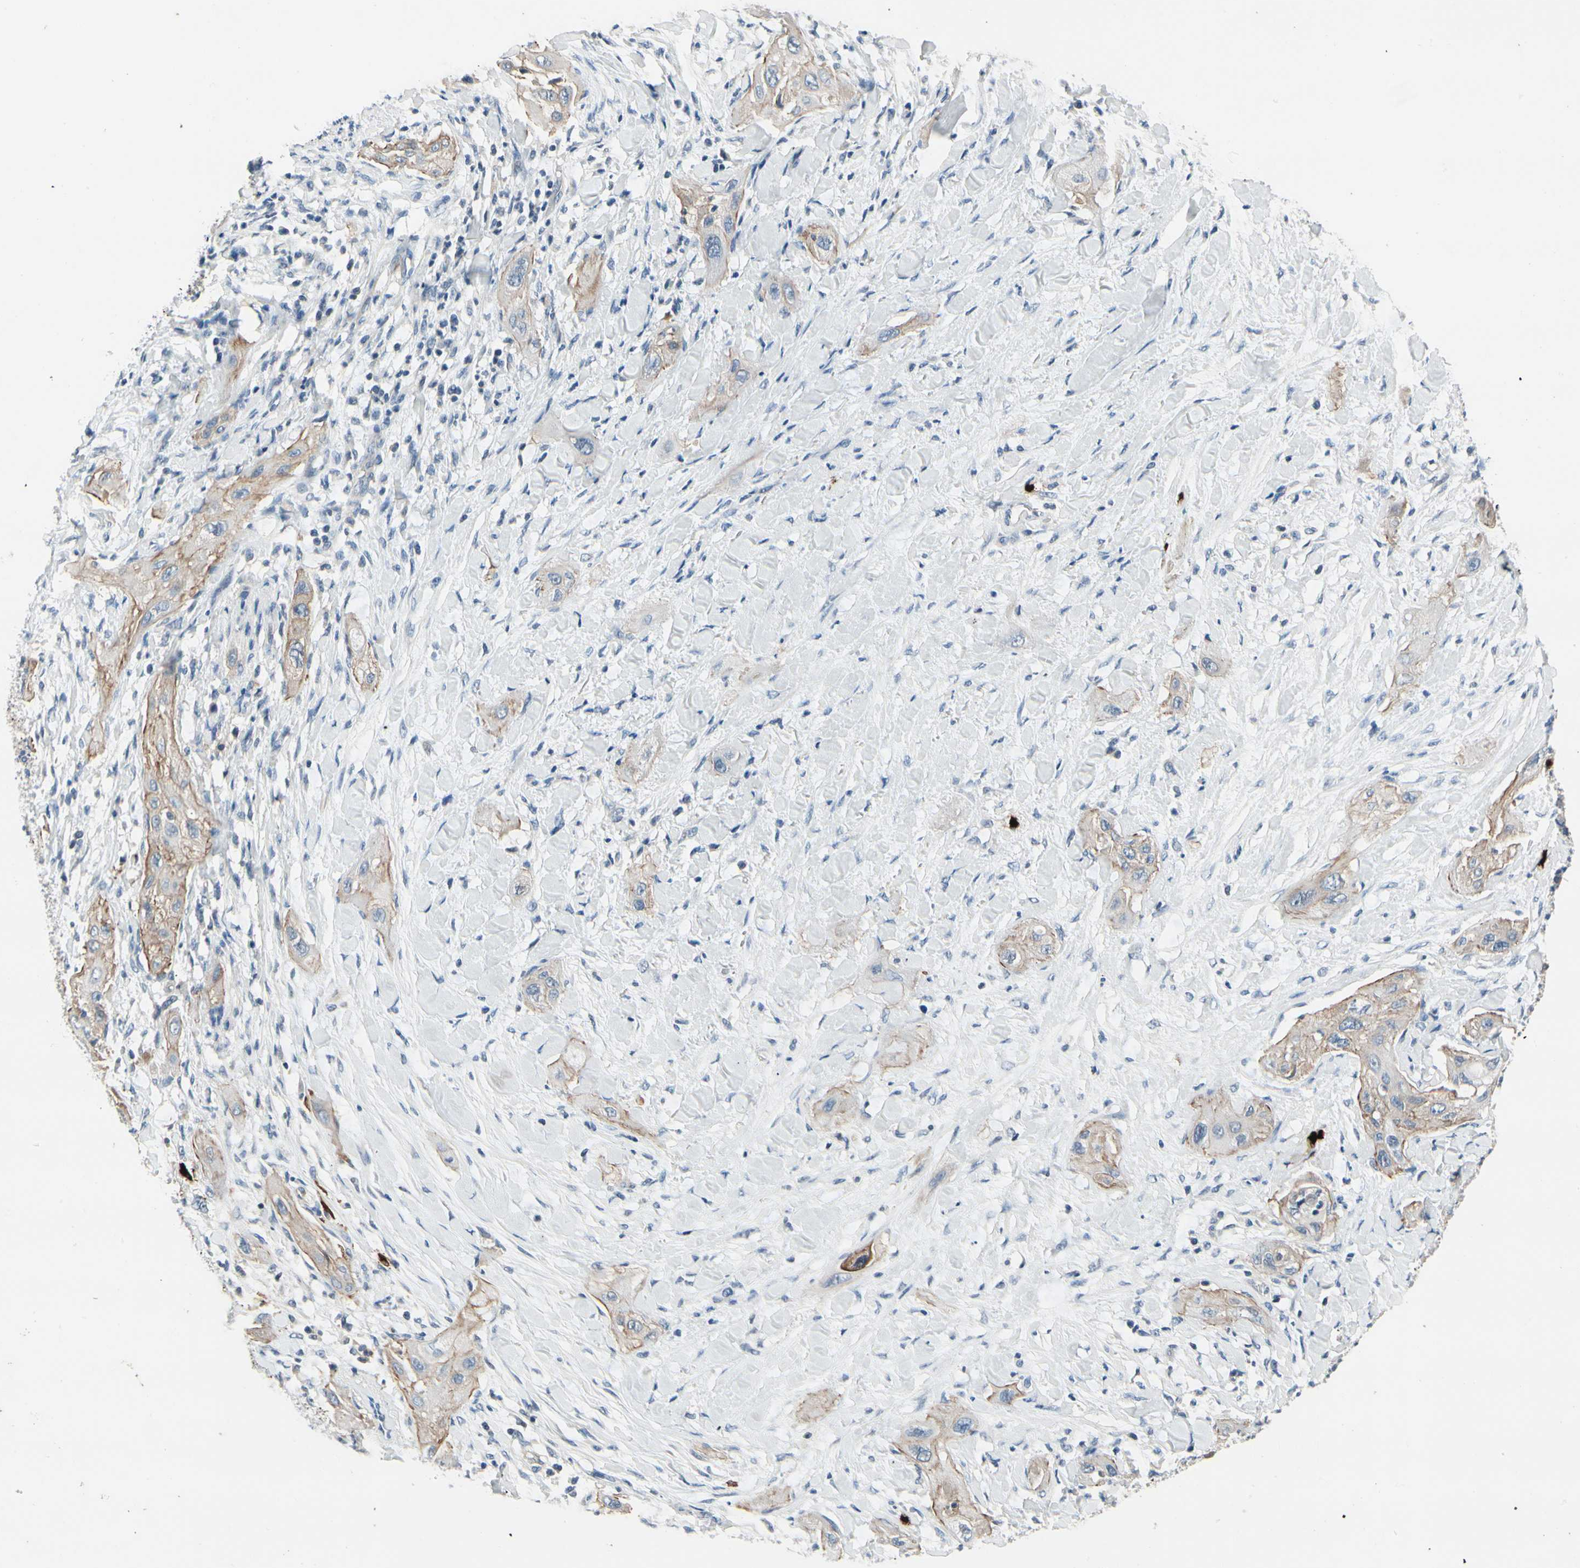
{"staining": {"intensity": "moderate", "quantity": ">75%", "location": "cytoplasmic/membranous"}, "tissue": "lung cancer", "cell_type": "Tumor cells", "image_type": "cancer", "snomed": [{"axis": "morphology", "description": "Squamous cell carcinoma, NOS"}, {"axis": "topography", "description": "Lung"}], "caption": "Brown immunohistochemical staining in human lung squamous cell carcinoma displays moderate cytoplasmic/membranous expression in approximately >75% of tumor cells.", "gene": "CPA3", "patient": {"sex": "female", "age": 47}}